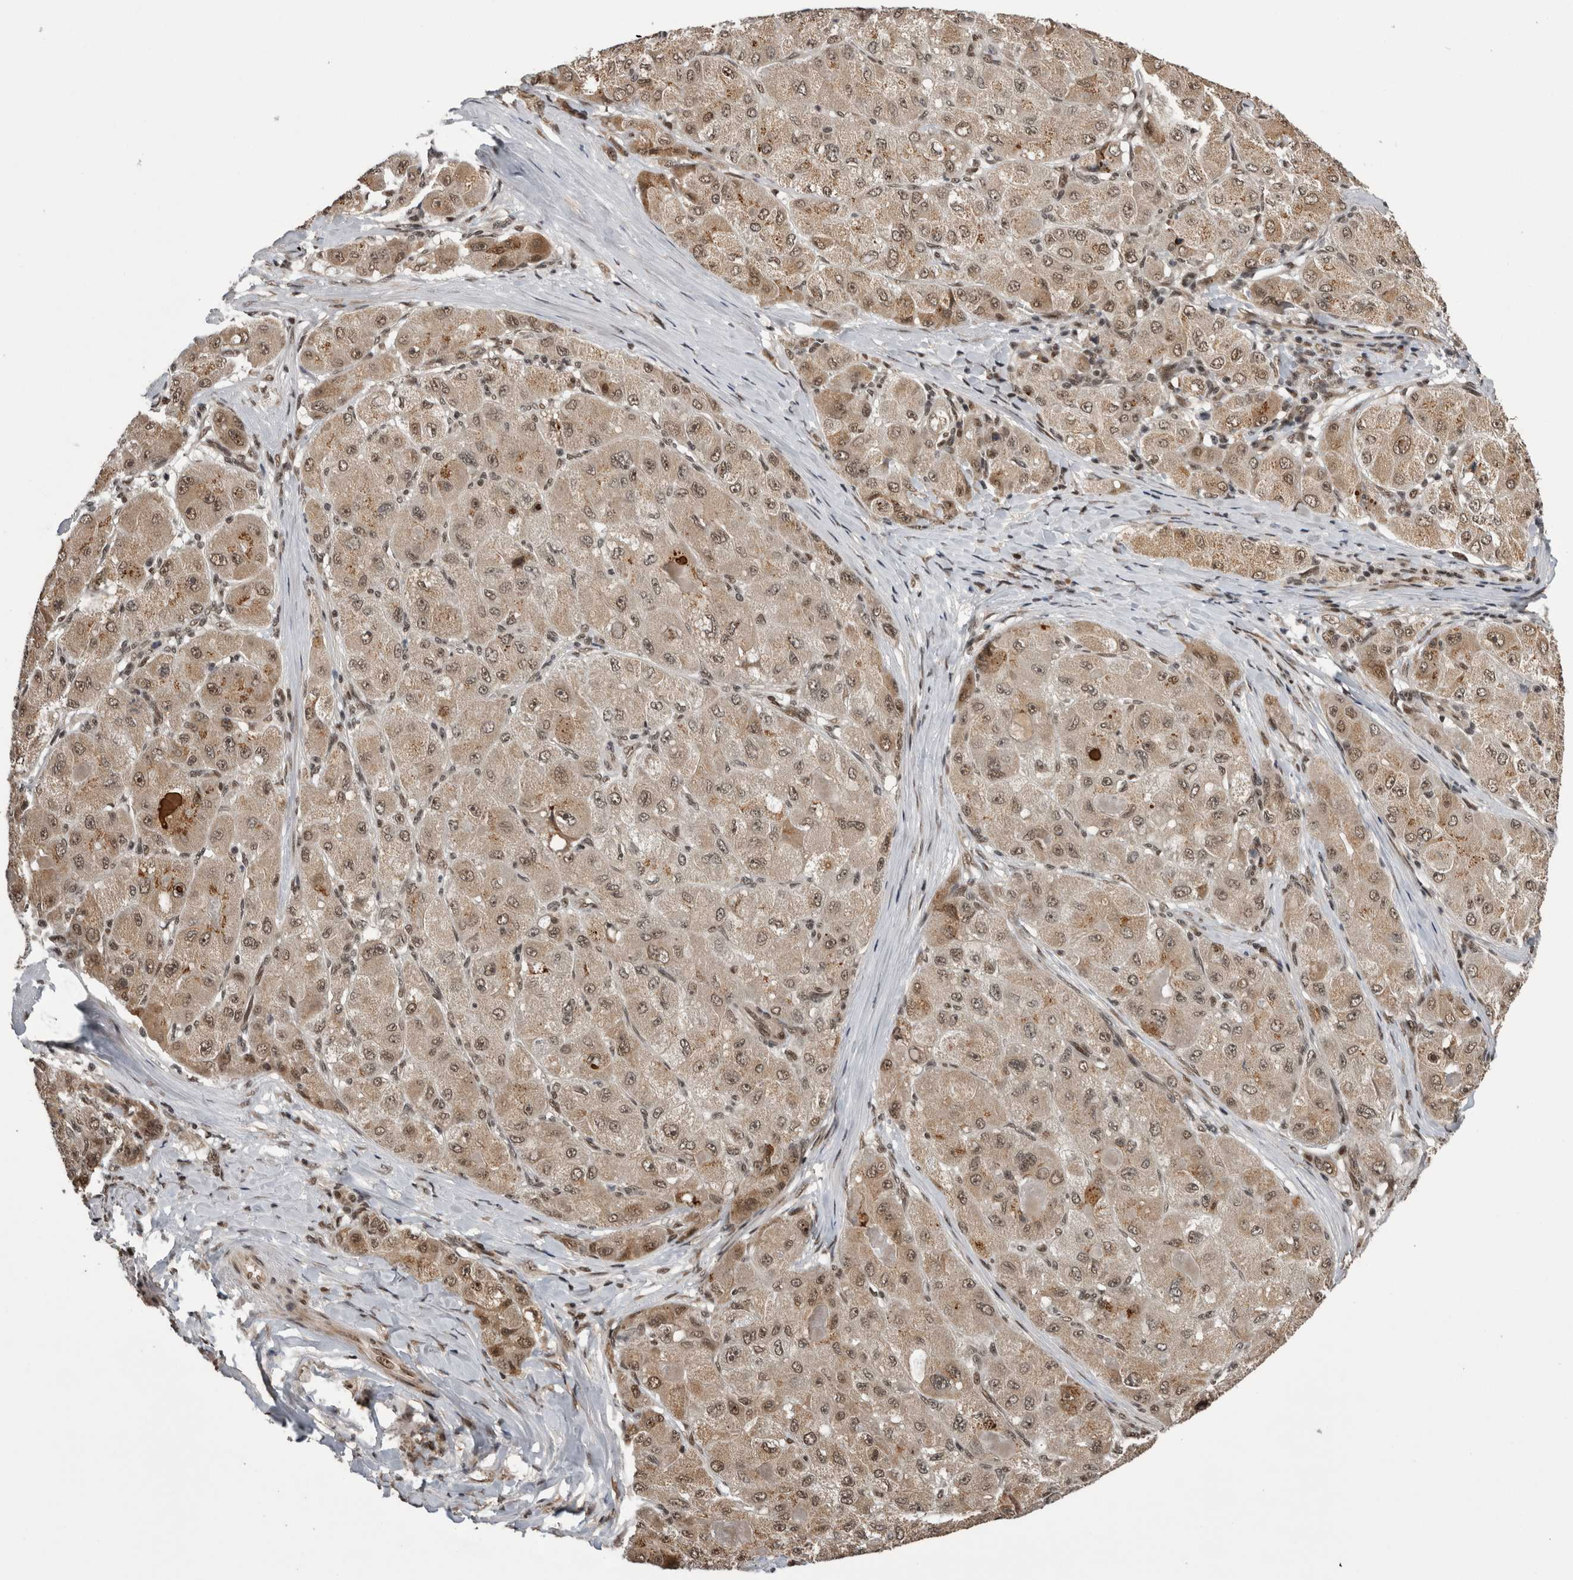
{"staining": {"intensity": "moderate", "quantity": ">75%", "location": "cytoplasmic/membranous,nuclear"}, "tissue": "liver cancer", "cell_type": "Tumor cells", "image_type": "cancer", "snomed": [{"axis": "morphology", "description": "Carcinoma, Hepatocellular, NOS"}, {"axis": "topography", "description": "Liver"}], "caption": "Tumor cells exhibit medium levels of moderate cytoplasmic/membranous and nuclear expression in about >75% of cells in human liver cancer (hepatocellular carcinoma).", "gene": "CPSF2", "patient": {"sex": "male", "age": 80}}